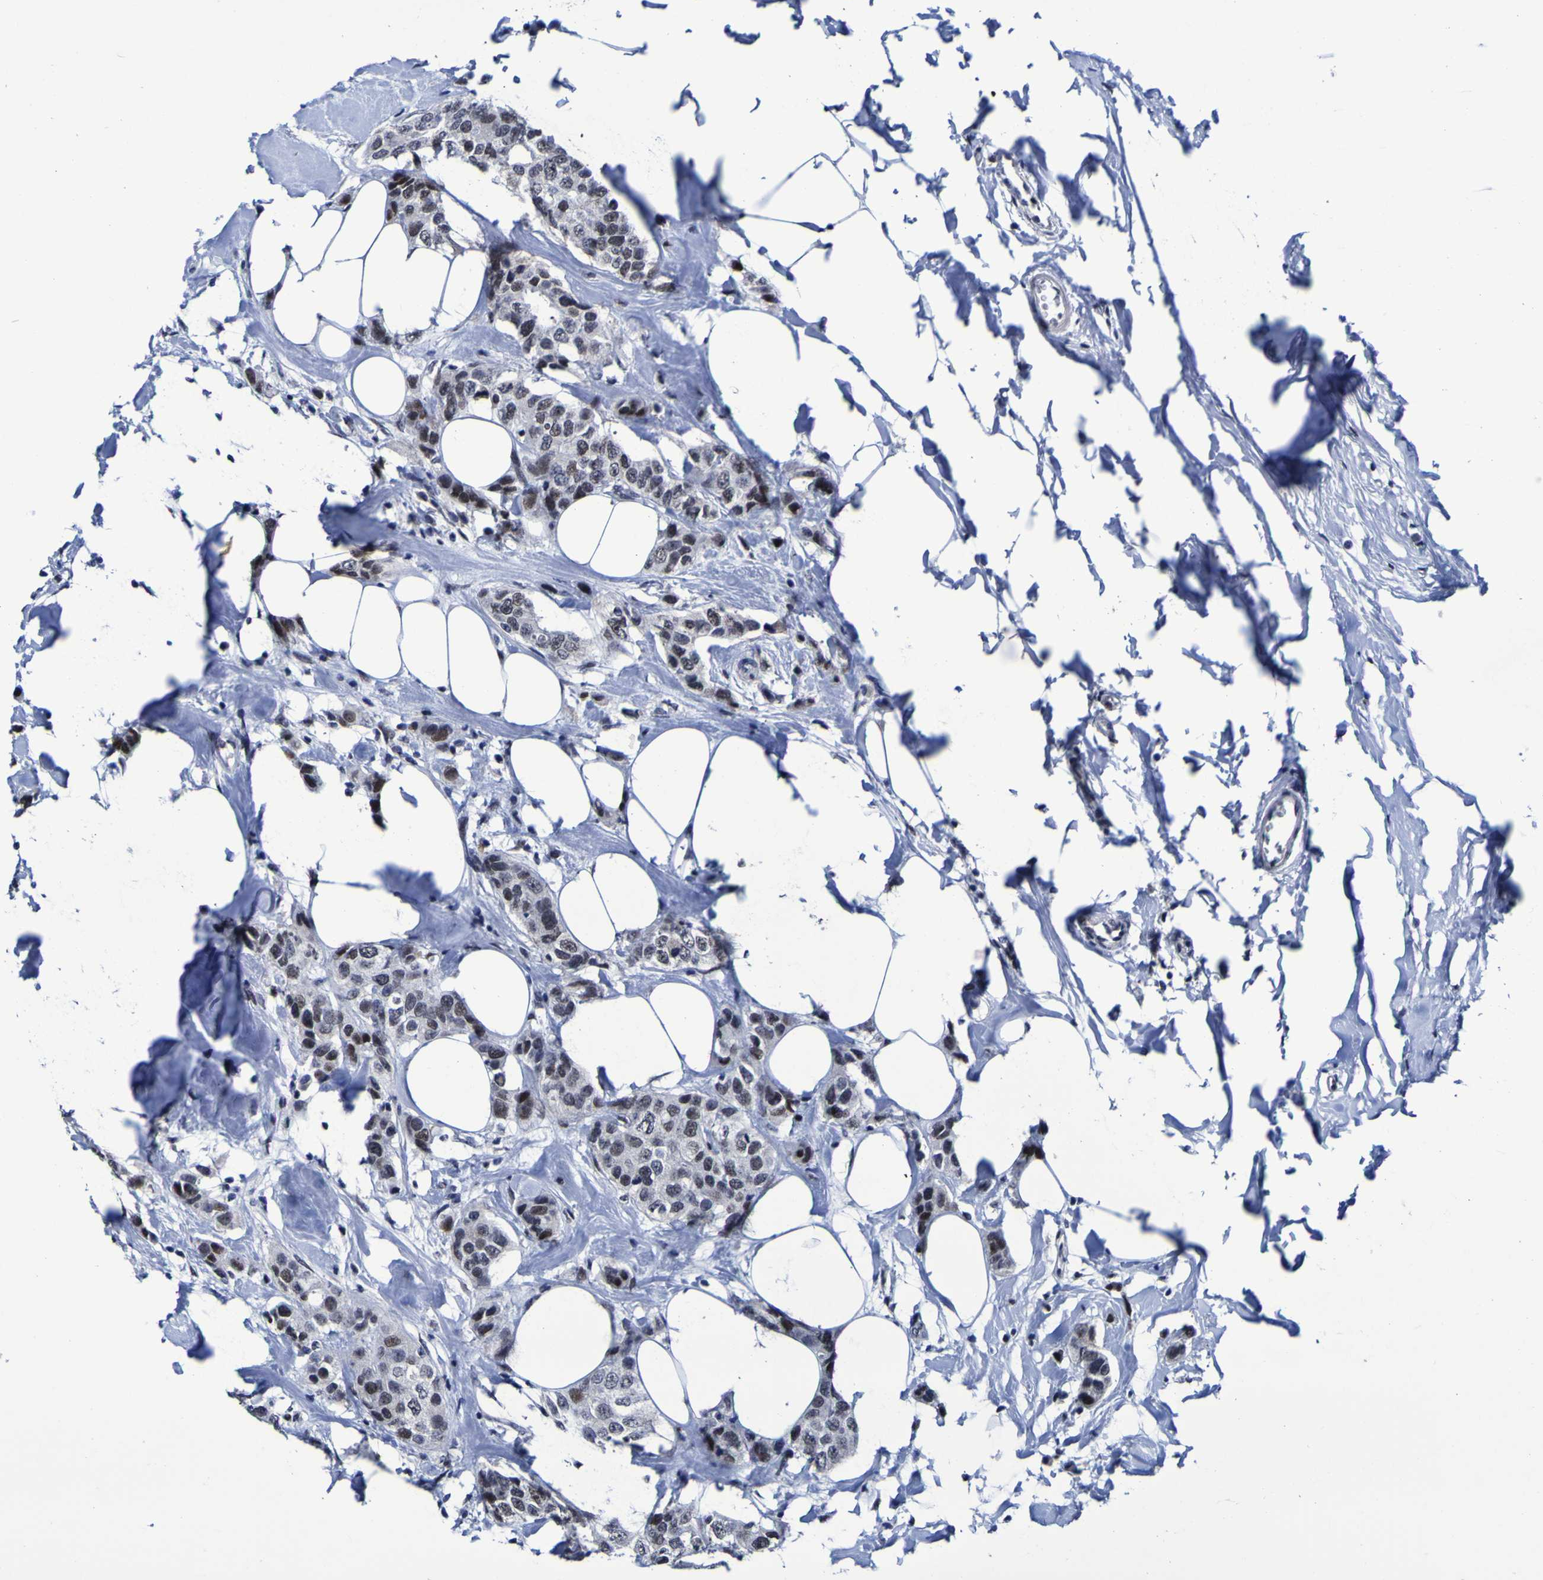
{"staining": {"intensity": "moderate", "quantity": "25%-75%", "location": "nuclear"}, "tissue": "breast cancer", "cell_type": "Tumor cells", "image_type": "cancer", "snomed": [{"axis": "morphology", "description": "Normal tissue, NOS"}, {"axis": "morphology", "description": "Duct carcinoma"}, {"axis": "topography", "description": "Breast"}], "caption": "There is medium levels of moderate nuclear staining in tumor cells of invasive ductal carcinoma (breast), as demonstrated by immunohistochemical staining (brown color).", "gene": "MBD3", "patient": {"sex": "female", "age": 50}}